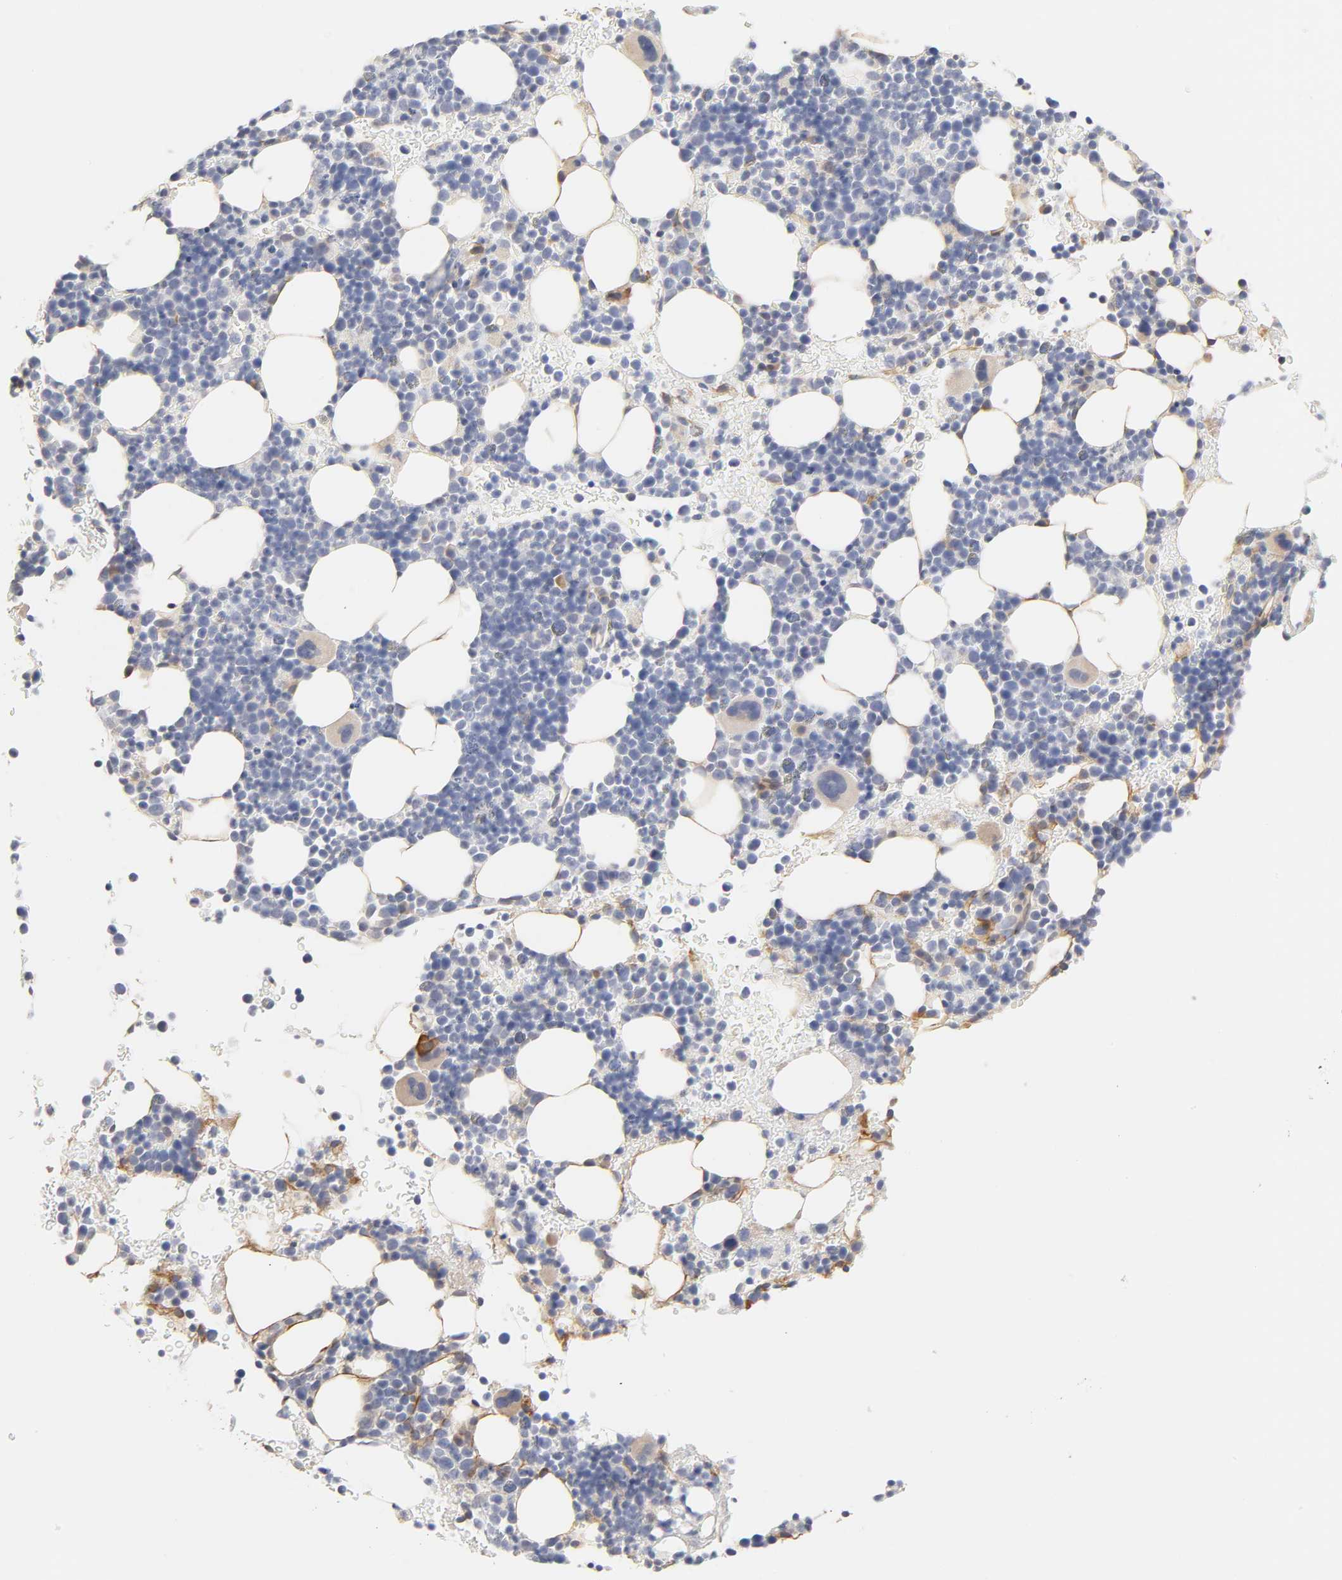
{"staining": {"intensity": "negative", "quantity": "none", "location": "none"}, "tissue": "bone marrow", "cell_type": "Hematopoietic cells", "image_type": "normal", "snomed": [{"axis": "morphology", "description": "Normal tissue, NOS"}, {"axis": "topography", "description": "Bone marrow"}], "caption": "High power microscopy histopathology image of an immunohistochemistry (IHC) photomicrograph of benign bone marrow, revealing no significant positivity in hematopoietic cells. The staining is performed using DAB brown chromogen with nuclei counter-stained in using hematoxylin.", "gene": "LAMB1", "patient": {"sex": "male", "age": 17}}